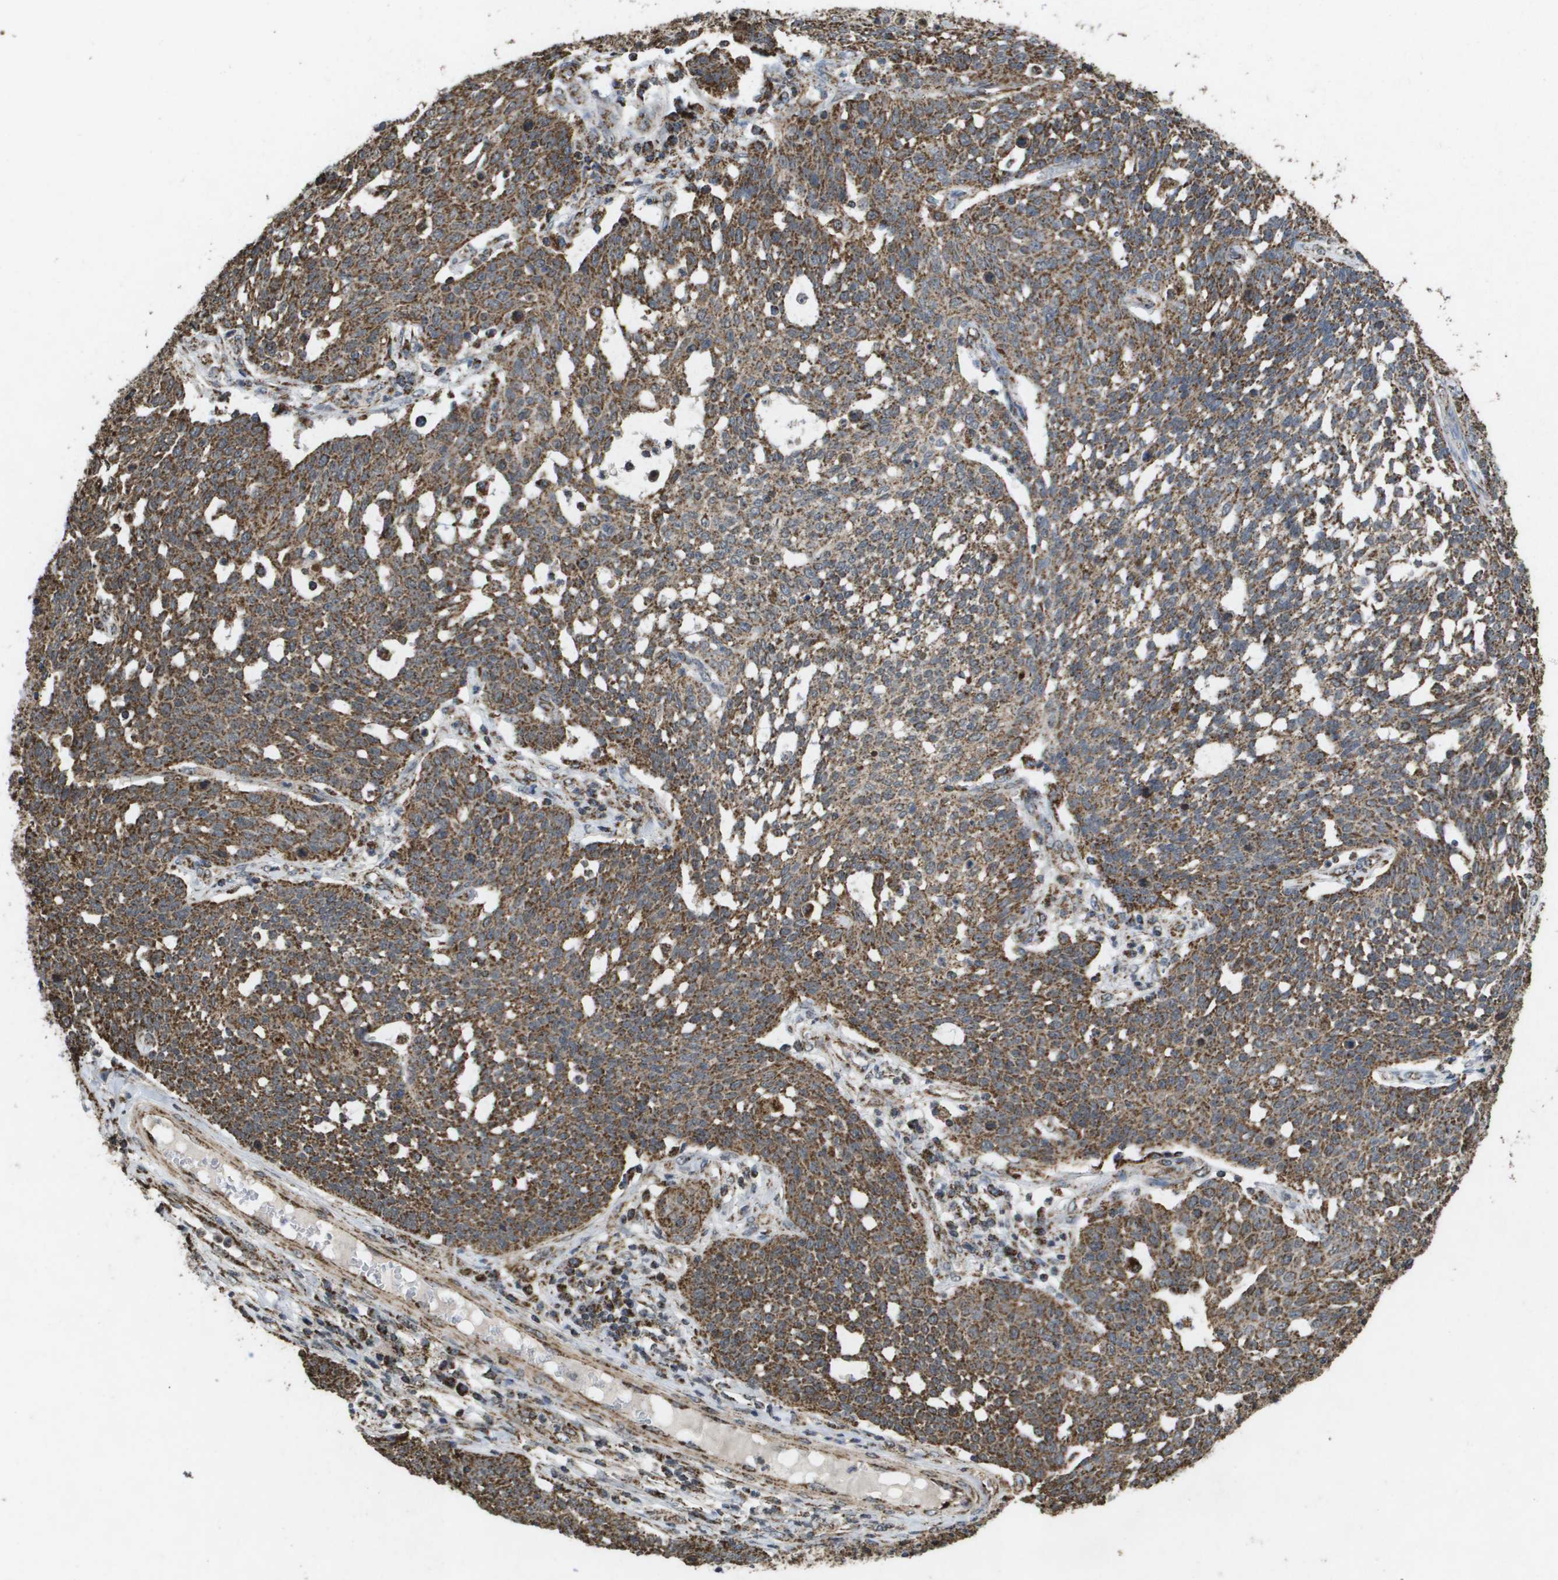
{"staining": {"intensity": "strong", "quantity": ">75%", "location": "cytoplasmic/membranous"}, "tissue": "cervical cancer", "cell_type": "Tumor cells", "image_type": "cancer", "snomed": [{"axis": "morphology", "description": "Squamous cell carcinoma, NOS"}, {"axis": "topography", "description": "Cervix"}], "caption": "An image showing strong cytoplasmic/membranous positivity in approximately >75% of tumor cells in squamous cell carcinoma (cervical), as visualized by brown immunohistochemical staining.", "gene": "HSPE1", "patient": {"sex": "female", "age": 34}}